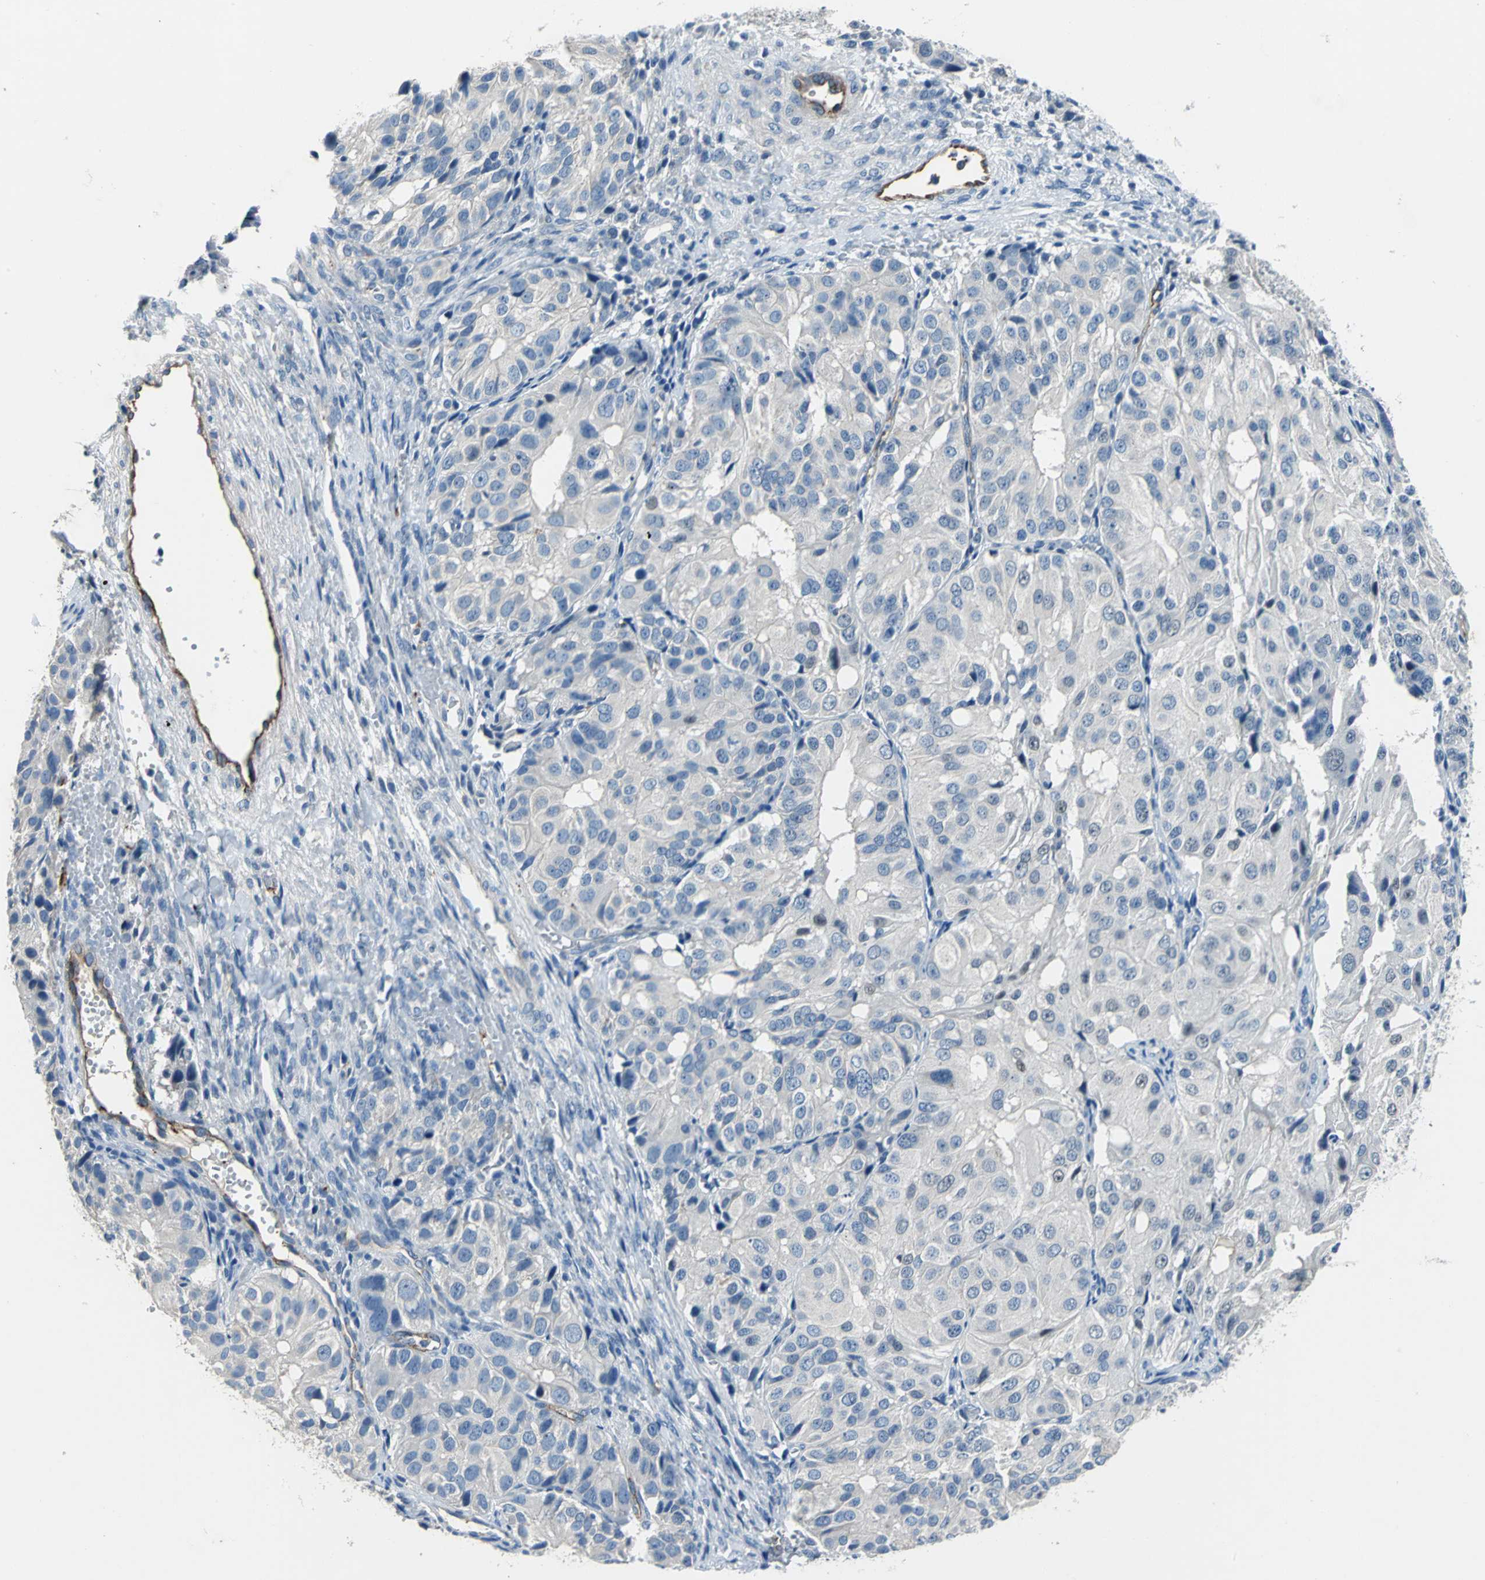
{"staining": {"intensity": "negative", "quantity": "none", "location": "none"}, "tissue": "ovarian cancer", "cell_type": "Tumor cells", "image_type": "cancer", "snomed": [{"axis": "morphology", "description": "Carcinoma, endometroid"}, {"axis": "topography", "description": "Ovary"}], "caption": "DAB immunohistochemical staining of human endometroid carcinoma (ovarian) reveals no significant expression in tumor cells.", "gene": "SELP", "patient": {"sex": "female", "age": 51}}